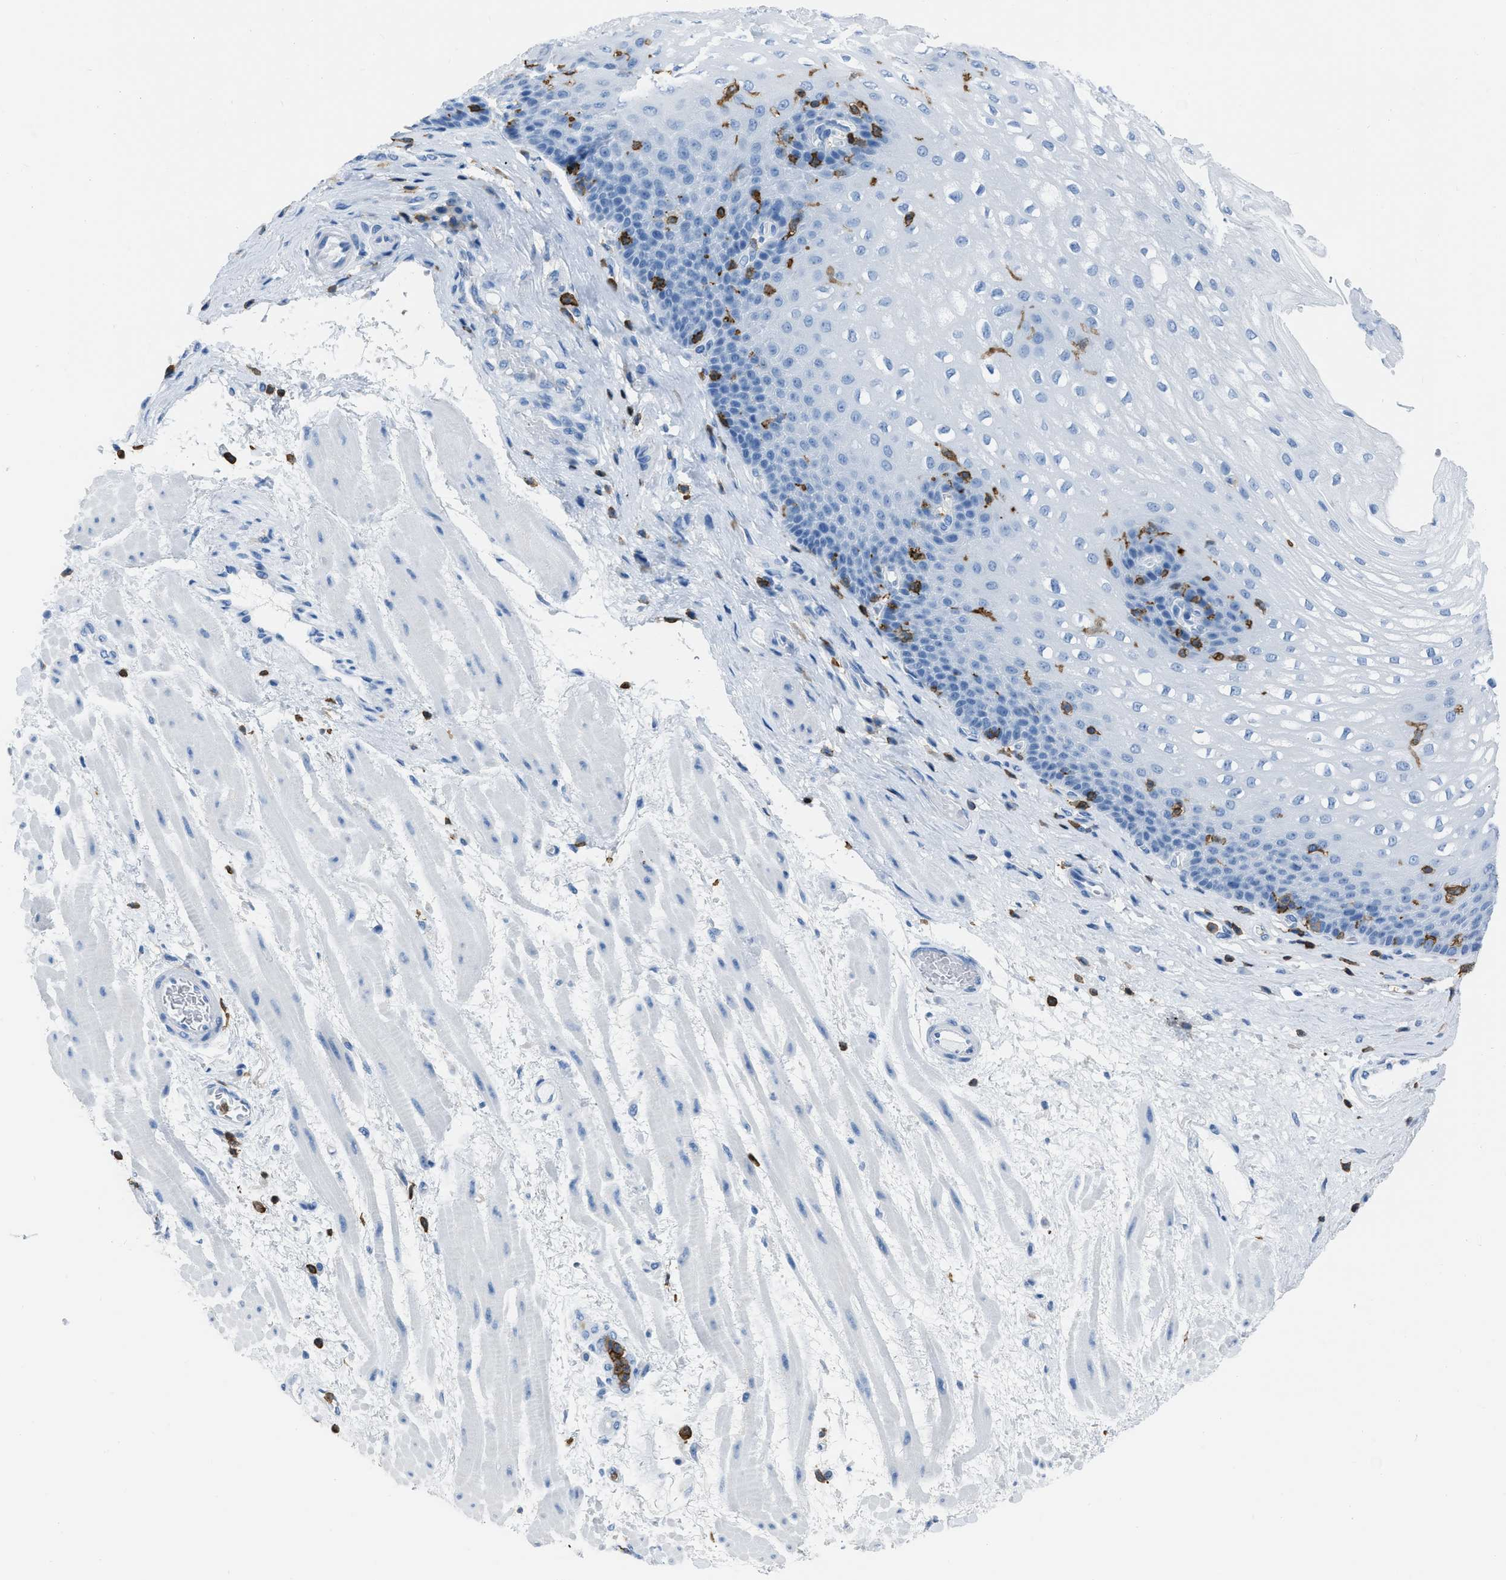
{"staining": {"intensity": "negative", "quantity": "none", "location": "none"}, "tissue": "esophagus", "cell_type": "Squamous epithelial cells", "image_type": "normal", "snomed": [{"axis": "morphology", "description": "Normal tissue, NOS"}, {"axis": "topography", "description": "Esophagus"}], "caption": "A high-resolution histopathology image shows IHC staining of unremarkable esophagus, which shows no significant expression in squamous epithelial cells. (Immunohistochemistry (ihc), brightfield microscopy, high magnification).", "gene": "LSP1", "patient": {"sex": "male", "age": 48}}